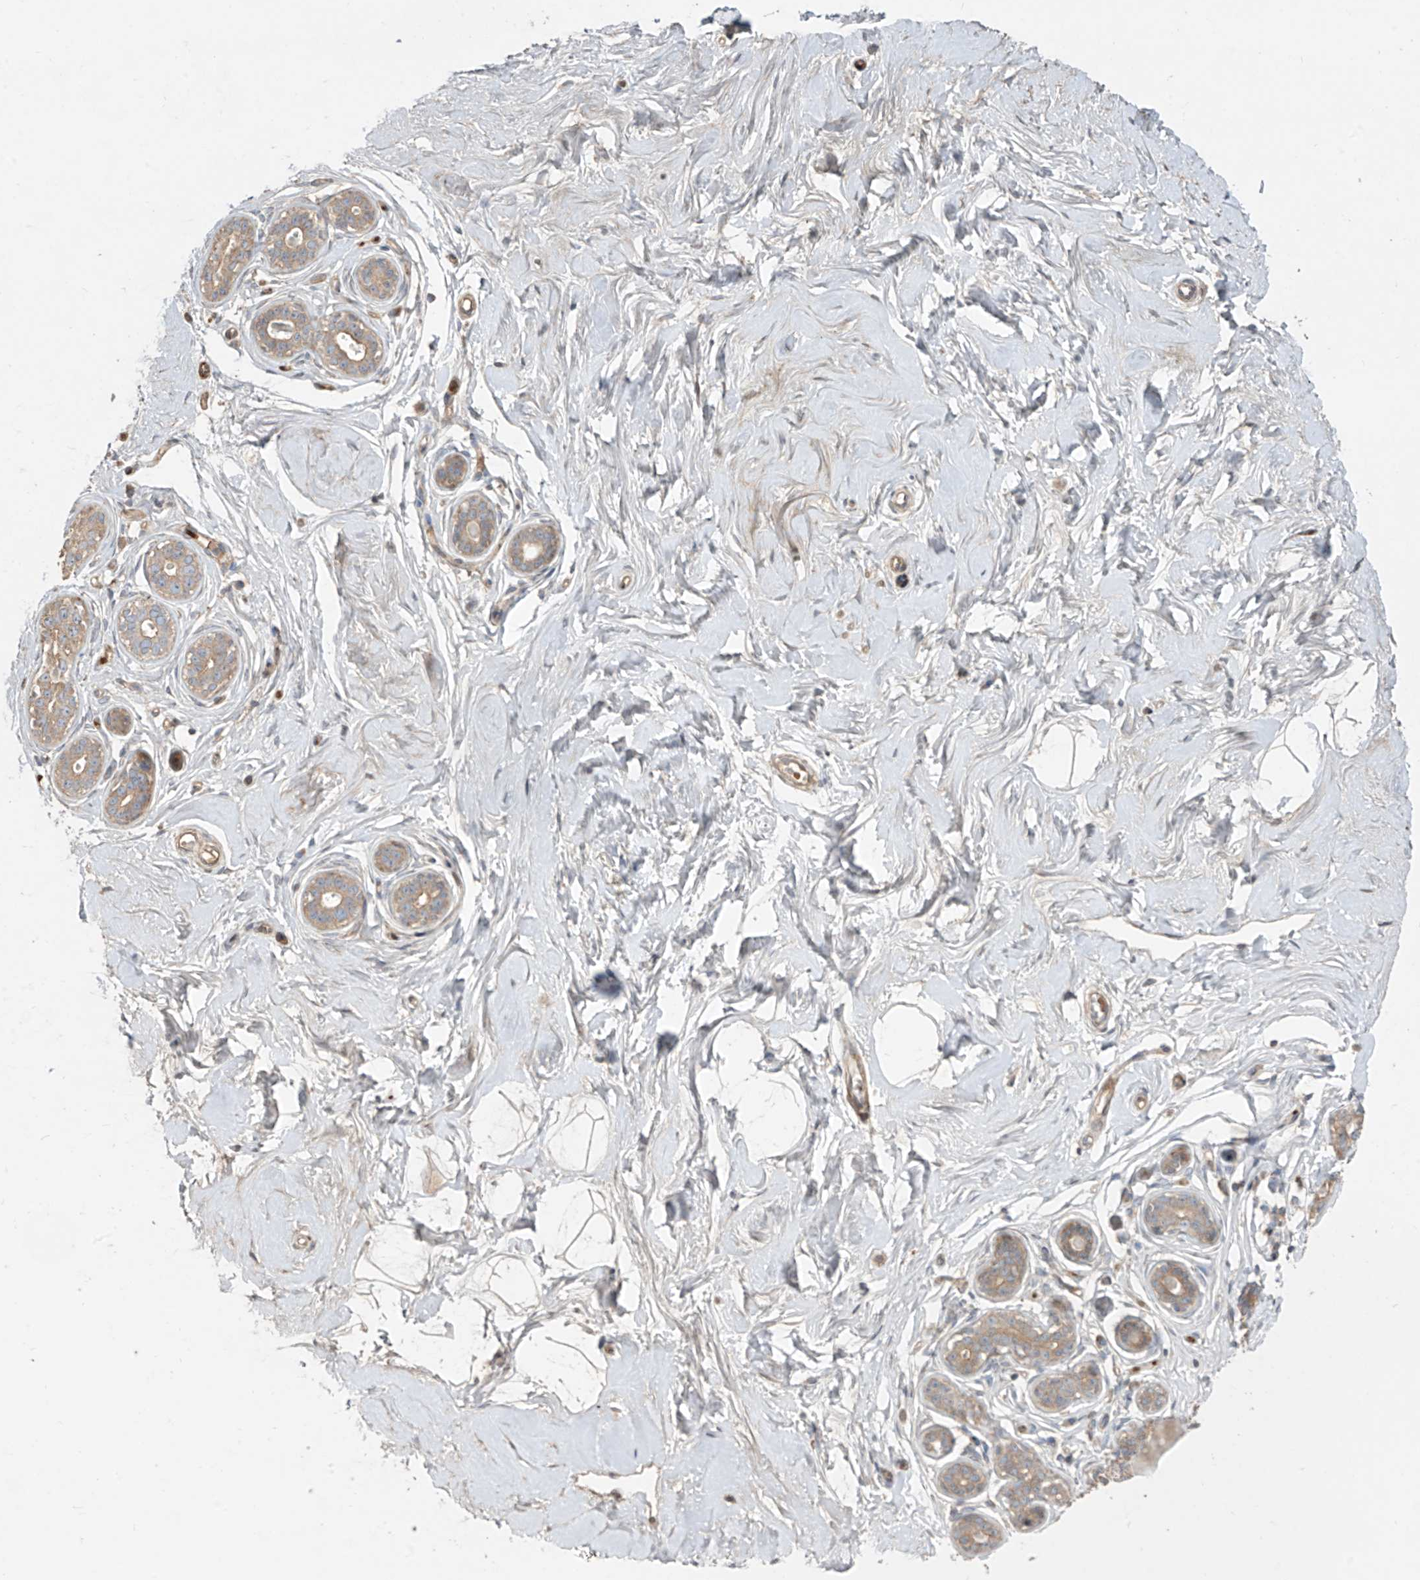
{"staining": {"intensity": "negative", "quantity": "none", "location": "none"}, "tissue": "breast", "cell_type": "Adipocytes", "image_type": "normal", "snomed": [{"axis": "morphology", "description": "Normal tissue, NOS"}, {"axis": "morphology", "description": "Adenoma, NOS"}, {"axis": "topography", "description": "Breast"}], "caption": "Immunohistochemistry (IHC) image of normal breast stained for a protein (brown), which exhibits no staining in adipocytes.", "gene": "ABTB1", "patient": {"sex": "female", "age": 23}}